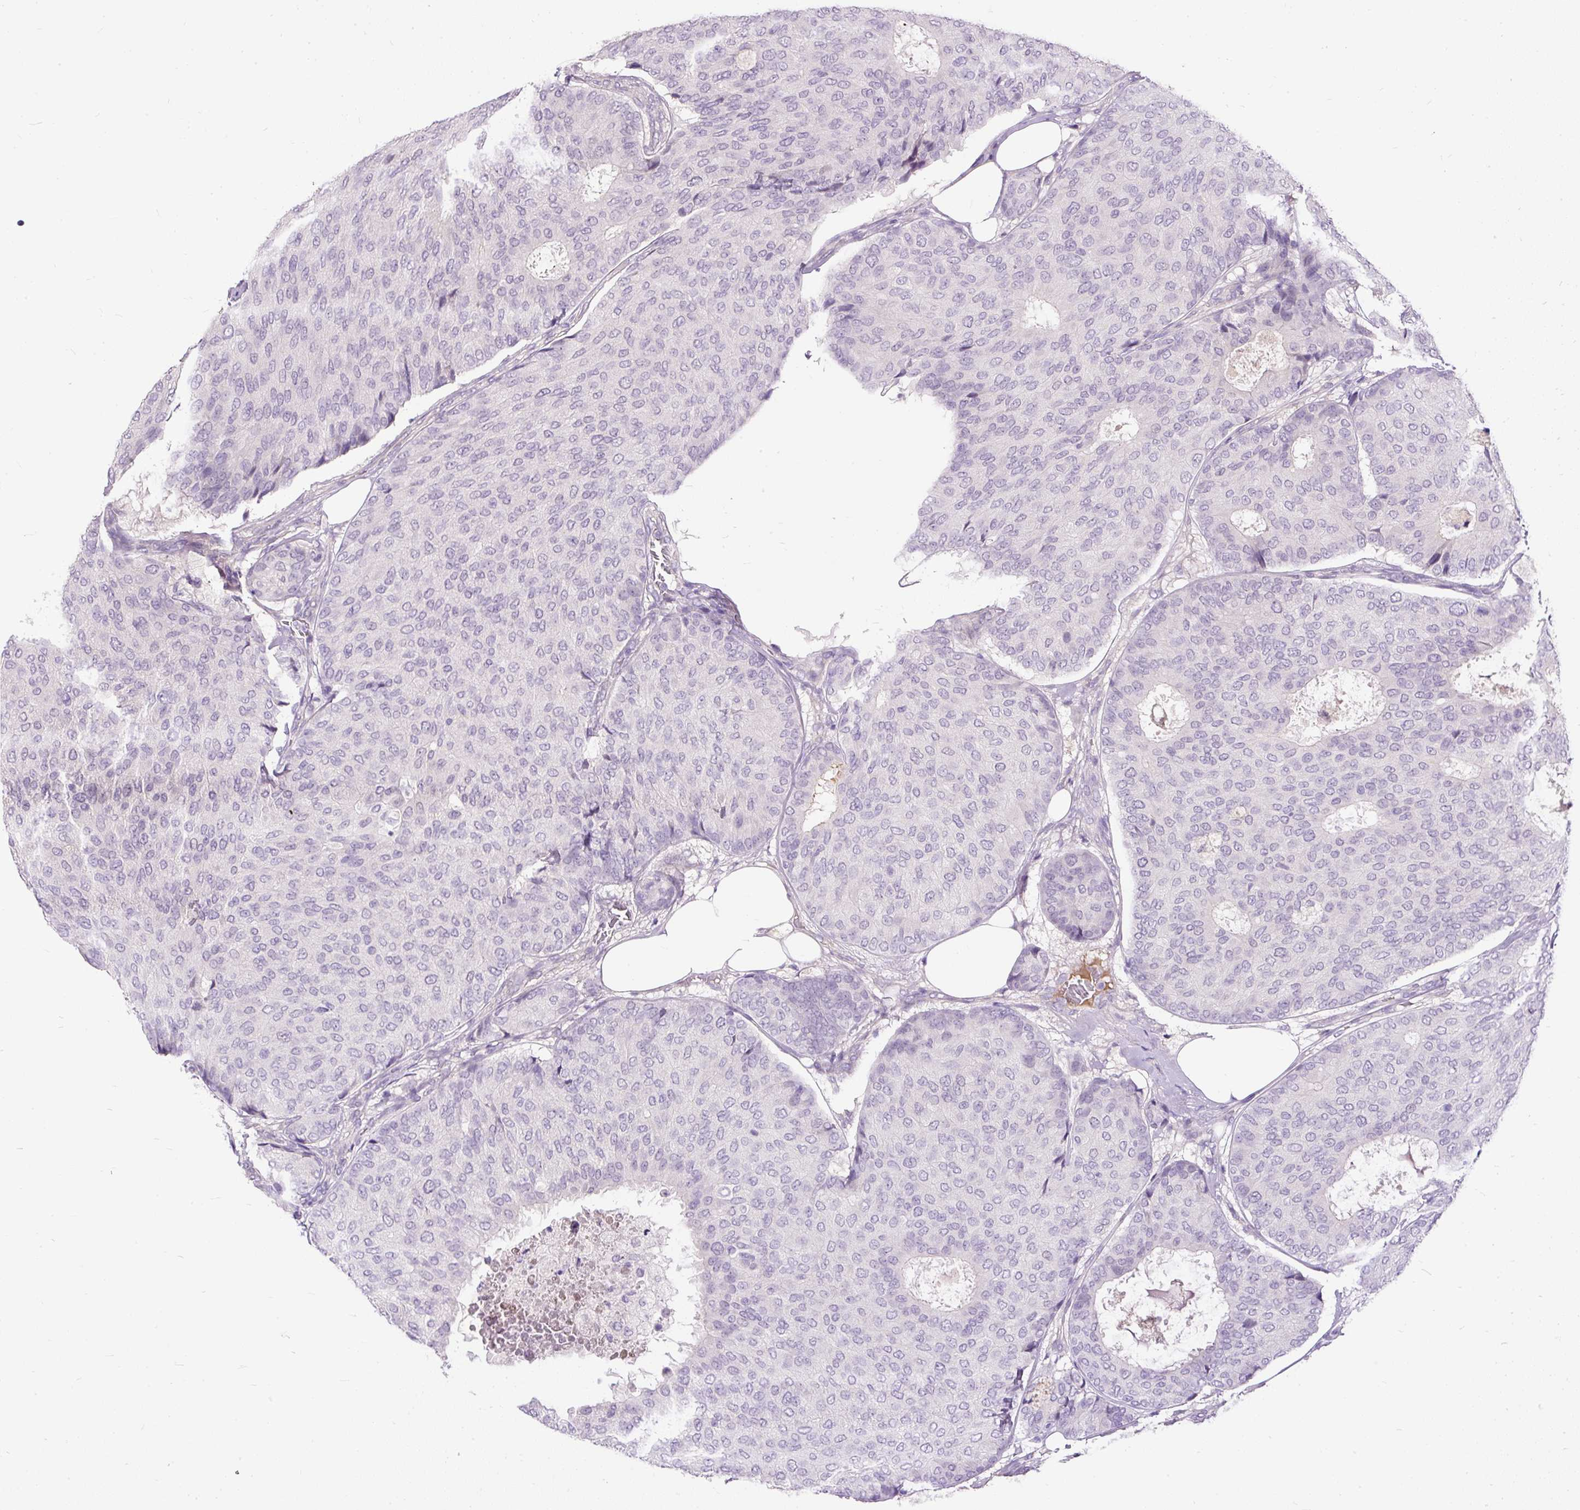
{"staining": {"intensity": "negative", "quantity": "none", "location": "none"}, "tissue": "breast cancer", "cell_type": "Tumor cells", "image_type": "cancer", "snomed": [{"axis": "morphology", "description": "Duct carcinoma"}, {"axis": "topography", "description": "Breast"}], "caption": "A high-resolution photomicrograph shows IHC staining of invasive ductal carcinoma (breast), which shows no significant expression in tumor cells.", "gene": "KRTAP20-3", "patient": {"sex": "female", "age": 75}}